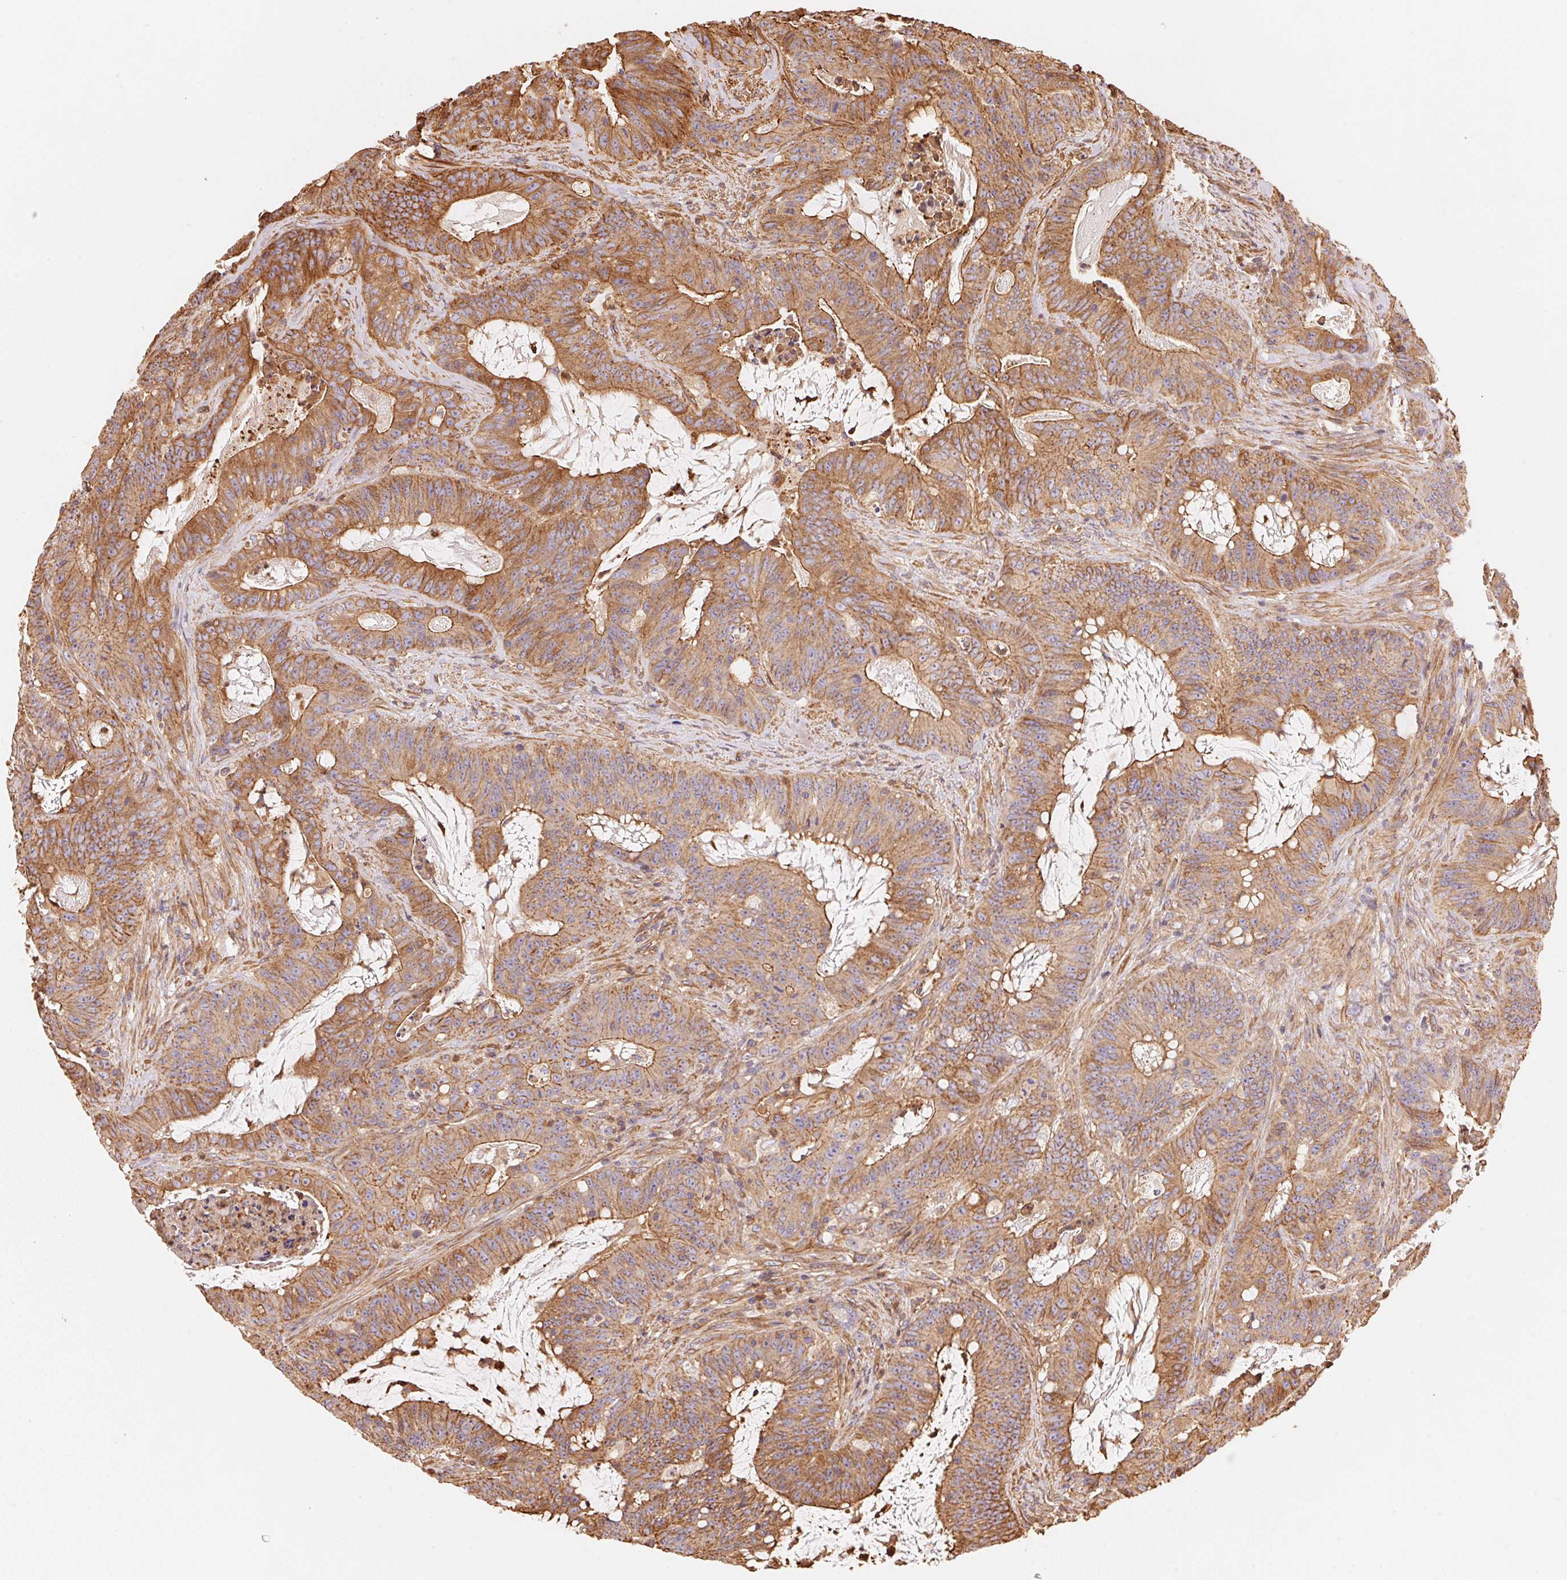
{"staining": {"intensity": "moderate", "quantity": ">75%", "location": "cytoplasmic/membranous"}, "tissue": "colorectal cancer", "cell_type": "Tumor cells", "image_type": "cancer", "snomed": [{"axis": "morphology", "description": "Adenocarcinoma, NOS"}, {"axis": "topography", "description": "Colon"}], "caption": "A medium amount of moderate cytoplasmic/membranous positivity is identified in approximately >75% of tumor cells in colorectal adenocarcinoma tissue. Using DAB (brown) and hematoxylin (blue) stains, captured at high magnification using brightfield microscopy.", "gene": "FRAS1", "patient": {"sex": "male", "age": 33}}